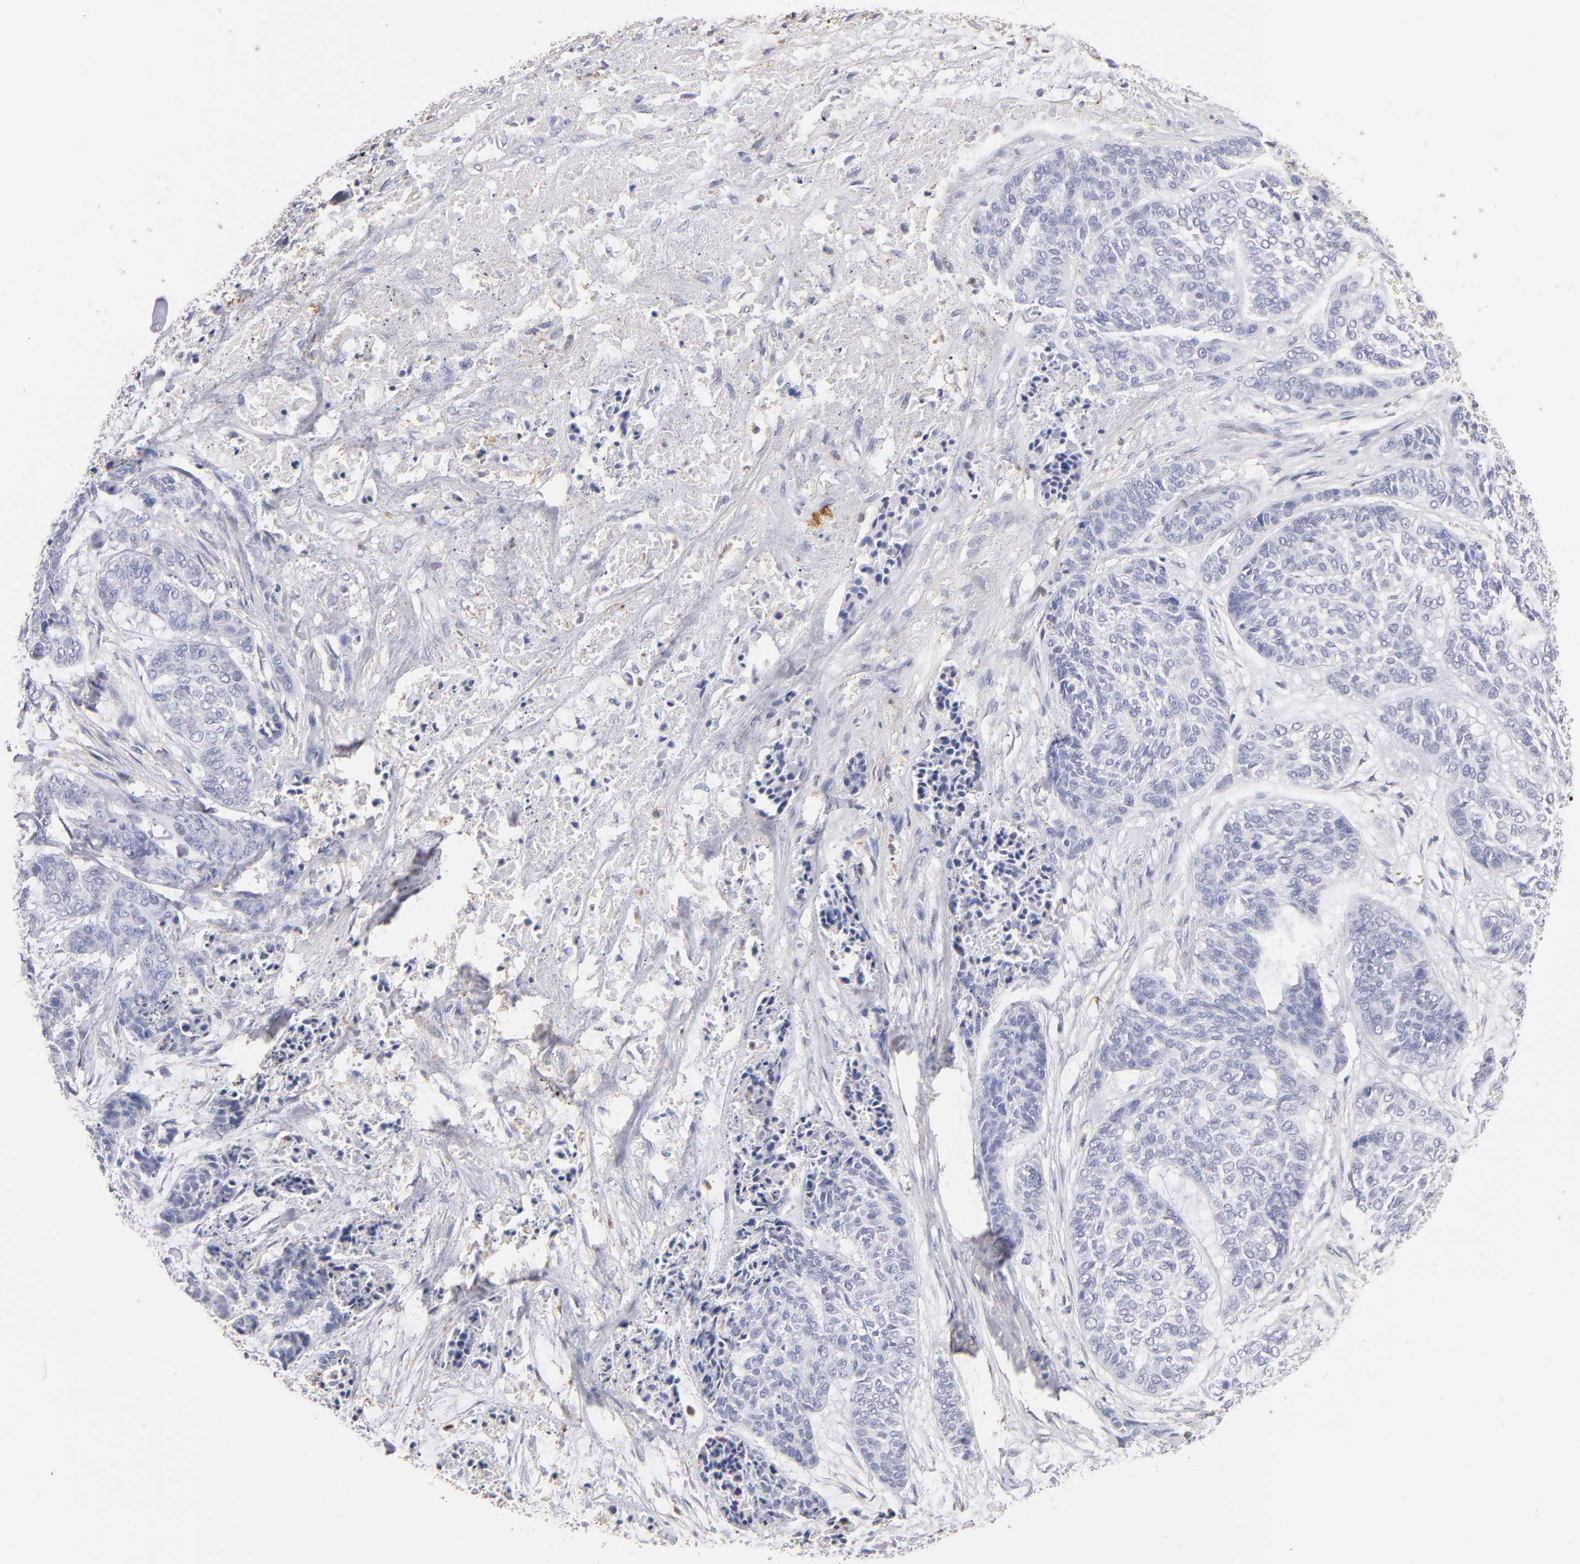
{"staining": {"intensity": "negative", "quantity": "none", "location": "none"}, "tissue": "skin cancer", "cell_type": "Tumor cells", "image_type": "cancer", "snomed": [{"axis": "morphology", "description": "Basal cell carcinoma"}, {"axis": "topography", "description": "Skin"}], "caption": "A histopathology image of human skin cancer is negative for staining in tumor cells.", "gene": "ABCB1", "patient": {"sex": "female", "age": 64}}